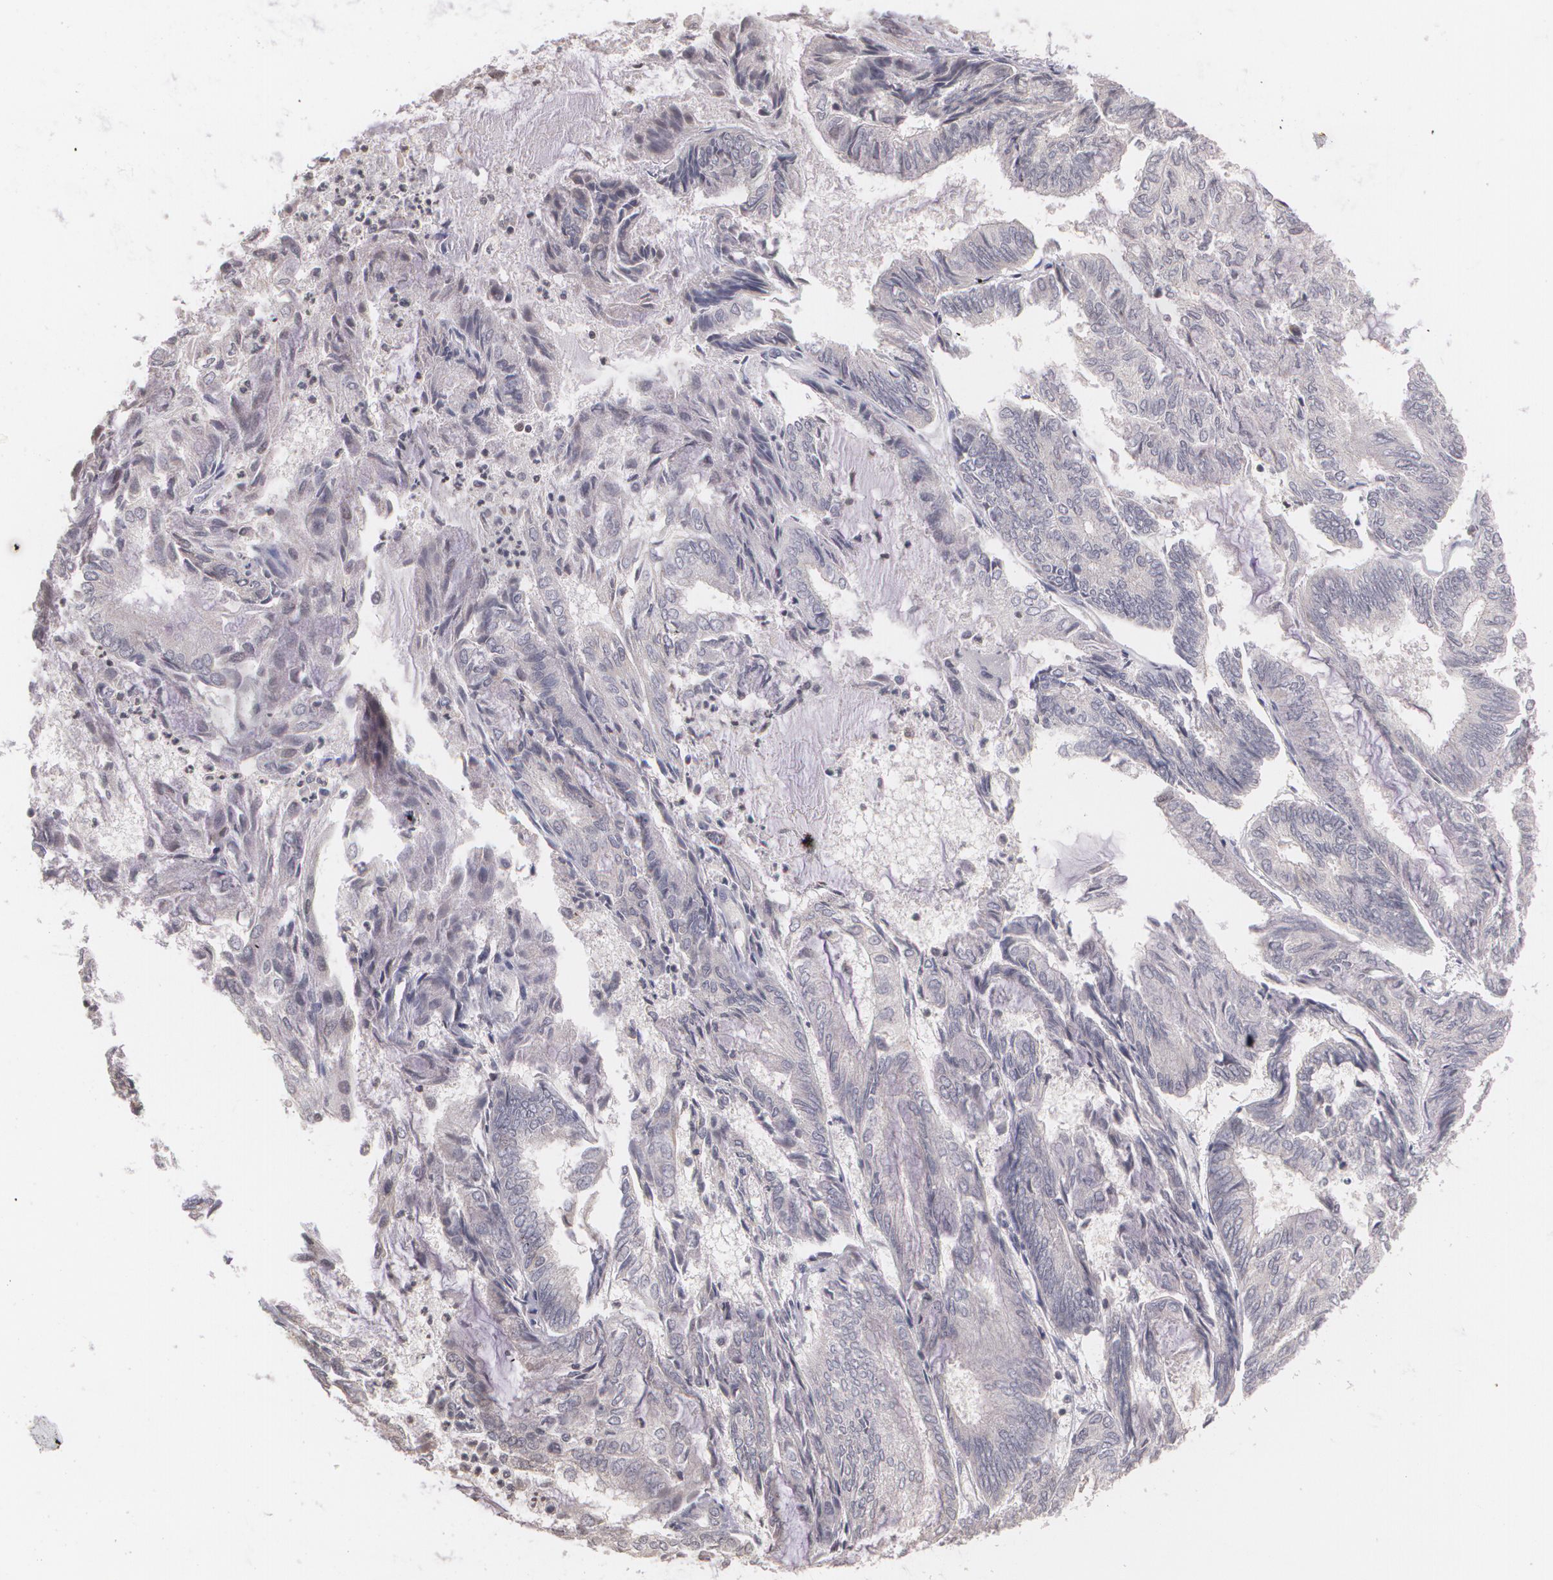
{"staining": {"intensity": "negative", "quantity": "none", "location": "none"}, "tissue": "endometrial cancer", "cell_type": "Tumor cells", "image_type": "cancer", "snomed": [{"axis": "morphology", "description": "Adenocarcinoma, NOS"}, {"axis": "topography", "description": "Endometrium"}], "caption": "This is an immunohistochemistry (IHC) histopathology image of endometrial cancer. There is no staining in tumor cells.", "gene": "THRB", "patient": {"sex": "female", "age": 59}}